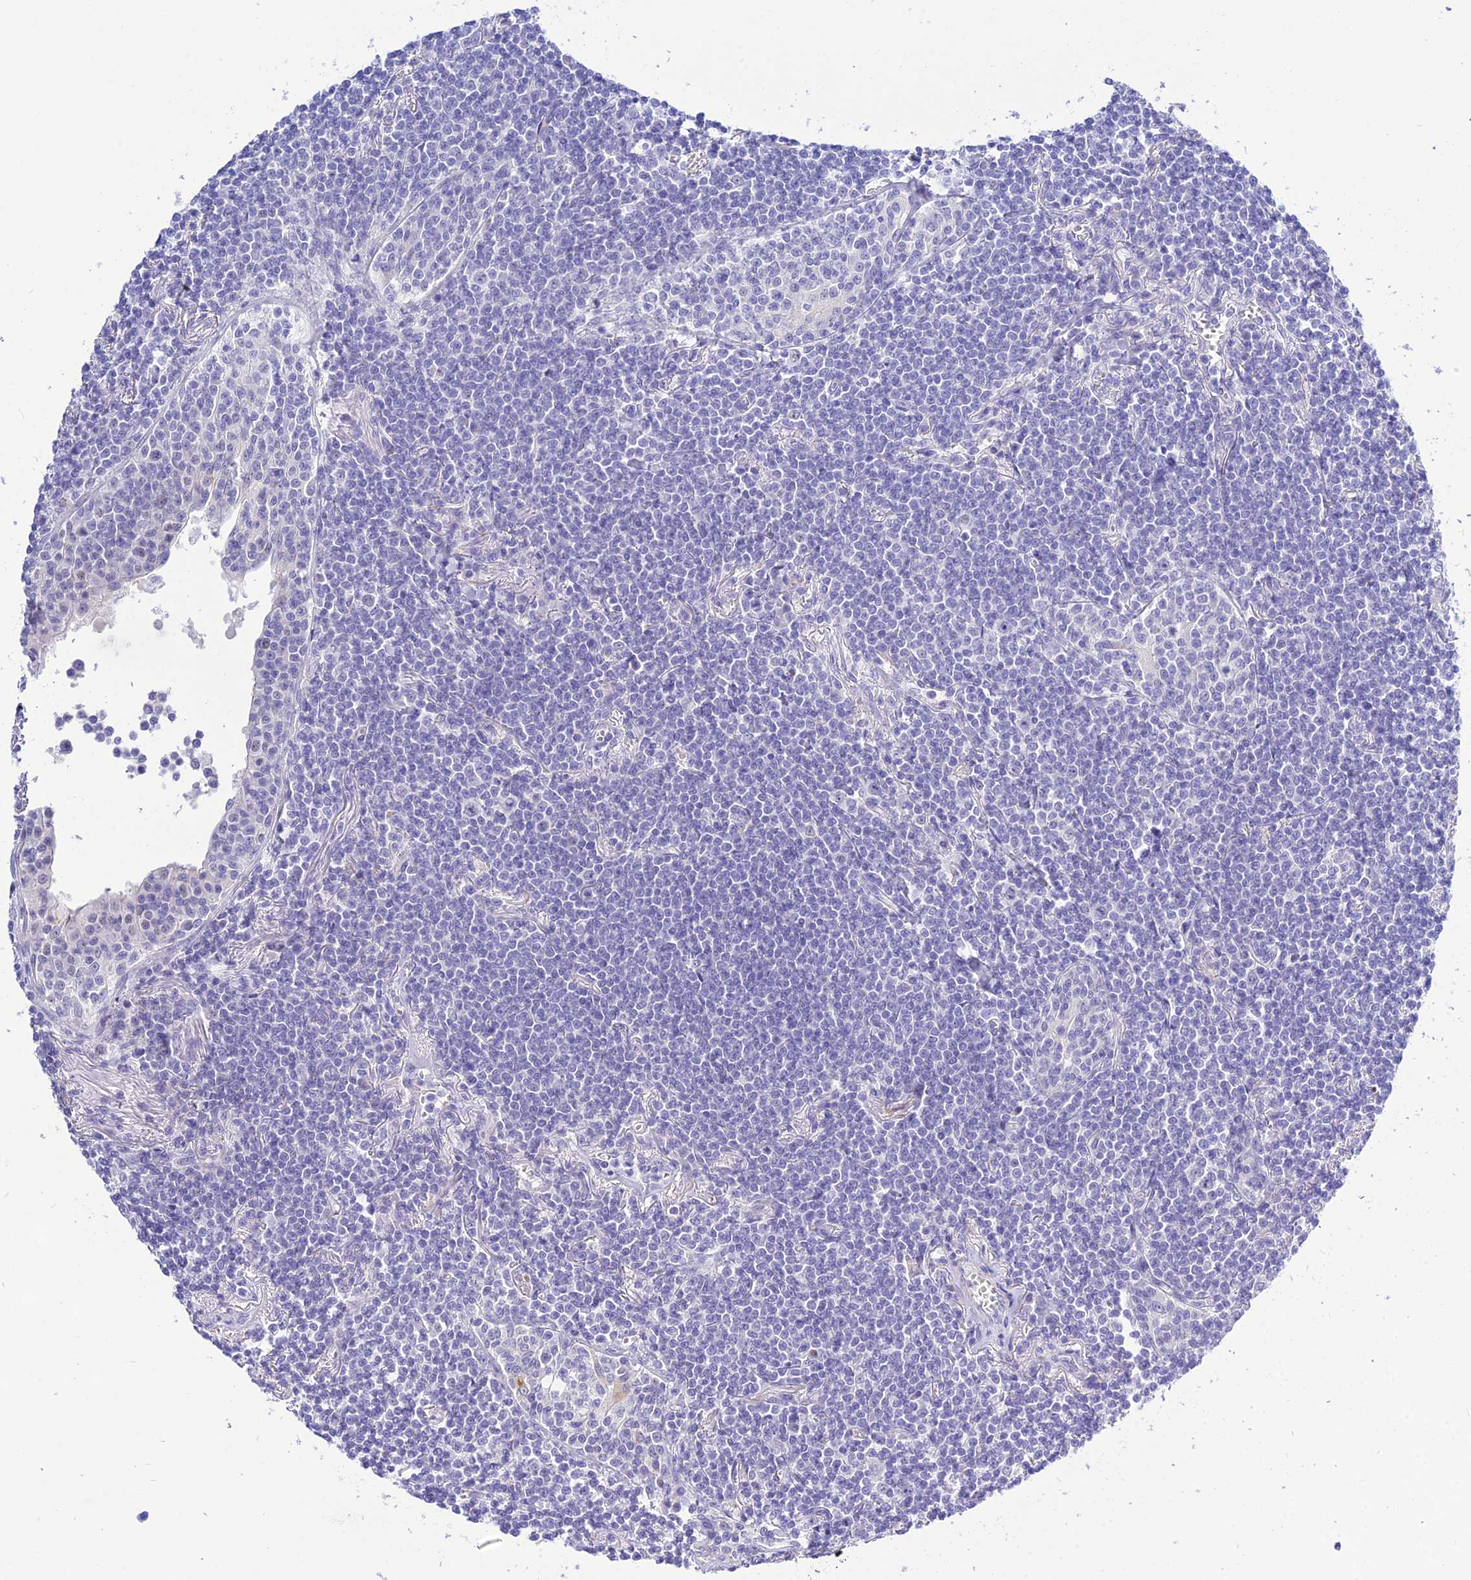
{"staining": {"intensity": "negative", "quantity": "none", "location": "none"}, "tissue": "lymphoma", "cell_type": "Tumor cells", "image_type": "cancer", "snomed": [{"axis": "morphology", "description": "Malignant lymphoma, non-Hodgkin's type, Low grade"}, {"axis": "topography", "description": "Lung"}], "caption": "IHC of lymphoma demonstrates no expression in tumor cells.", "gene": "DEFB107A", "patient": {"sex": "female", "age": 71}}